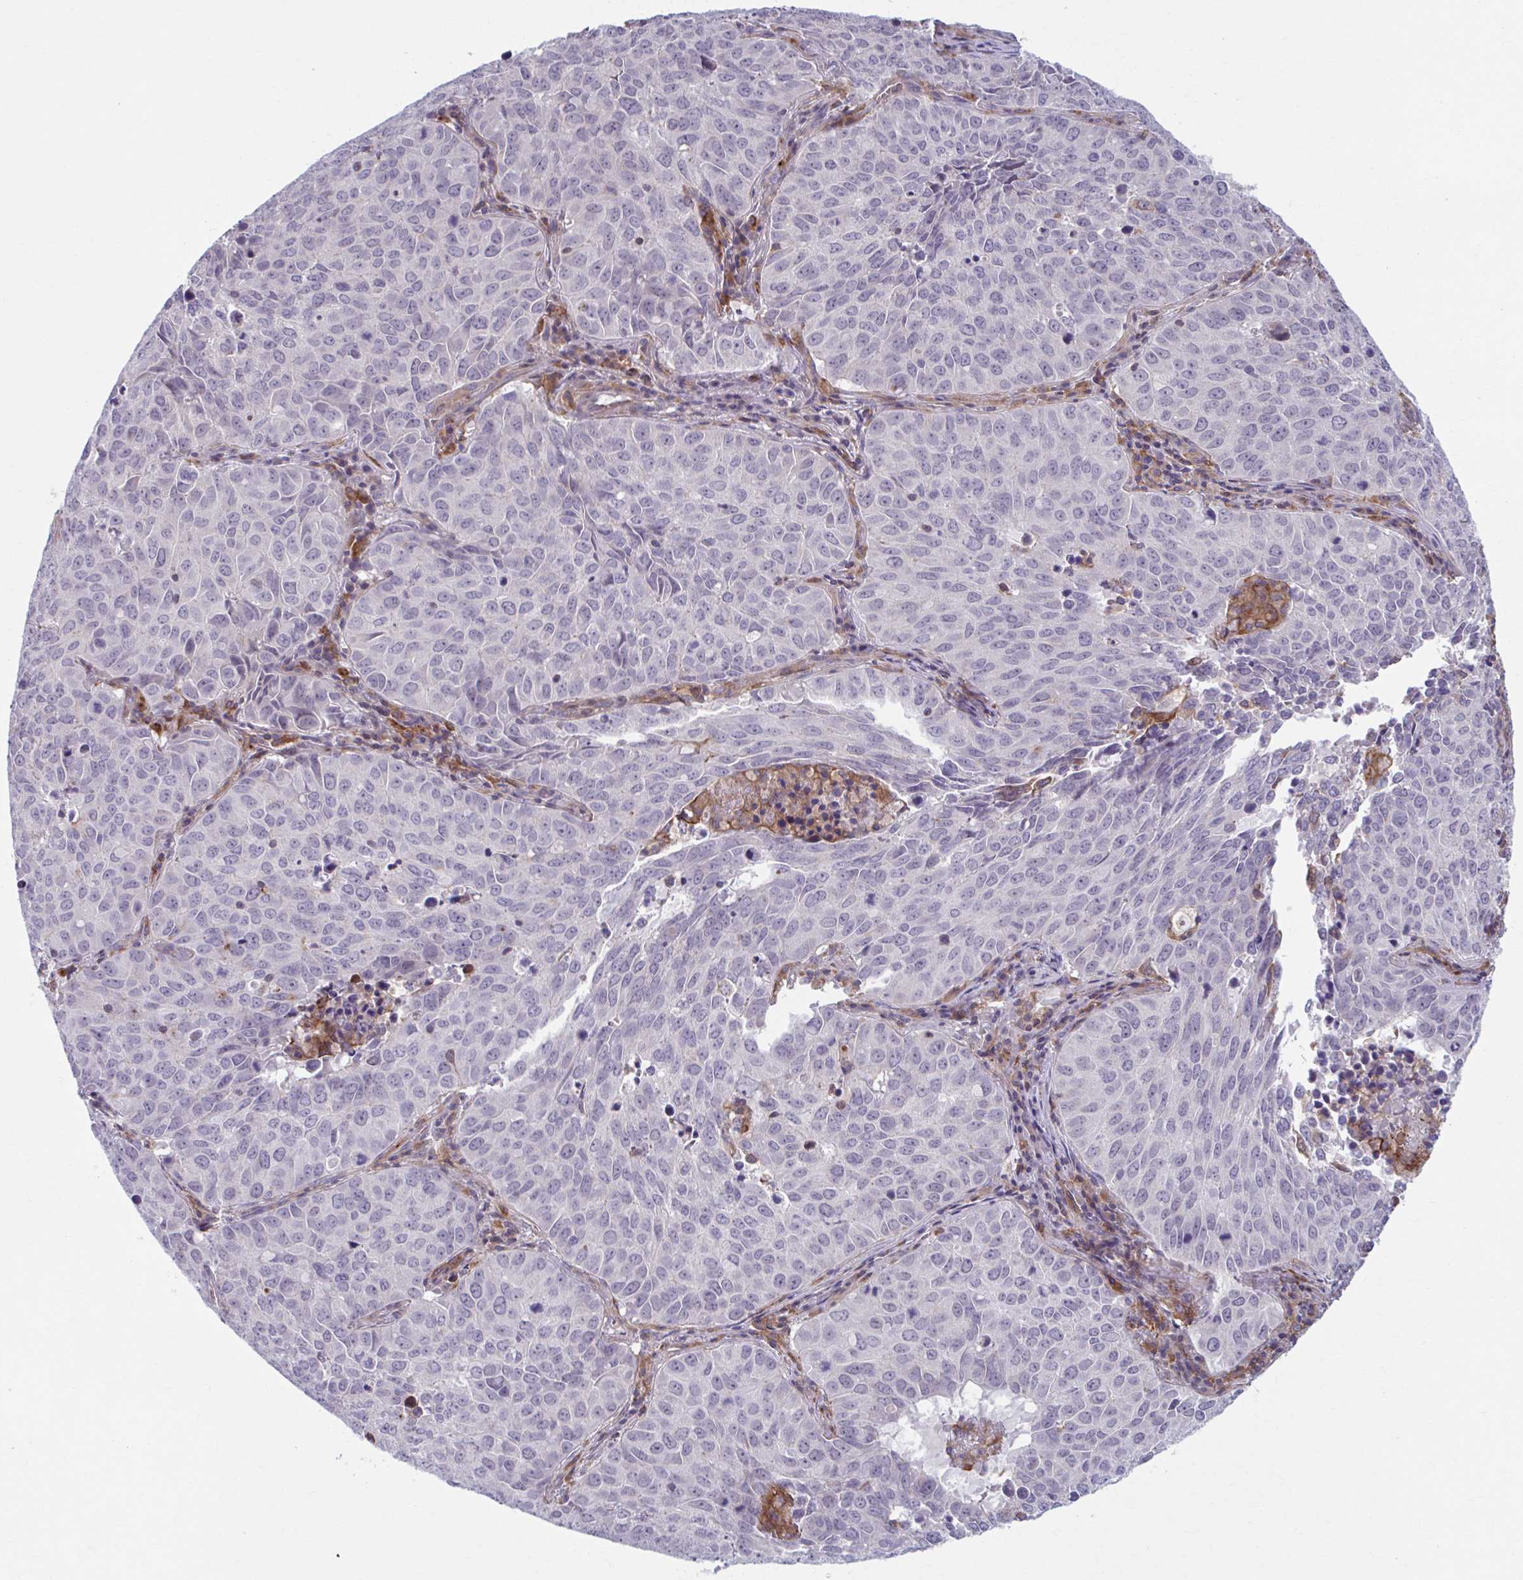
{"staining": {"intensity": "negative", "quantity": "none", "location": "none"}, "tissue": "lung cancer", "cell_type": "Tumor cells", "image_type": "cancer", "snomed": [{"axis": "morphology", "description": "Adenocarcinoma, NOS"}, {"axis": "topography", "description": "Lung"}], "caption": "Histopathology image shows no significant protein expression in tumor cells of lung adenocarcinoma. The staining was performed using DAB (3,3'-diaminobenzidine) to visualize the protein expression in brown, while the nuclei were stained in blue with hematoxylin (Magnification: 20x).", "gene": "ADAT3", "patient": {"sex": "female", "age": 50}}